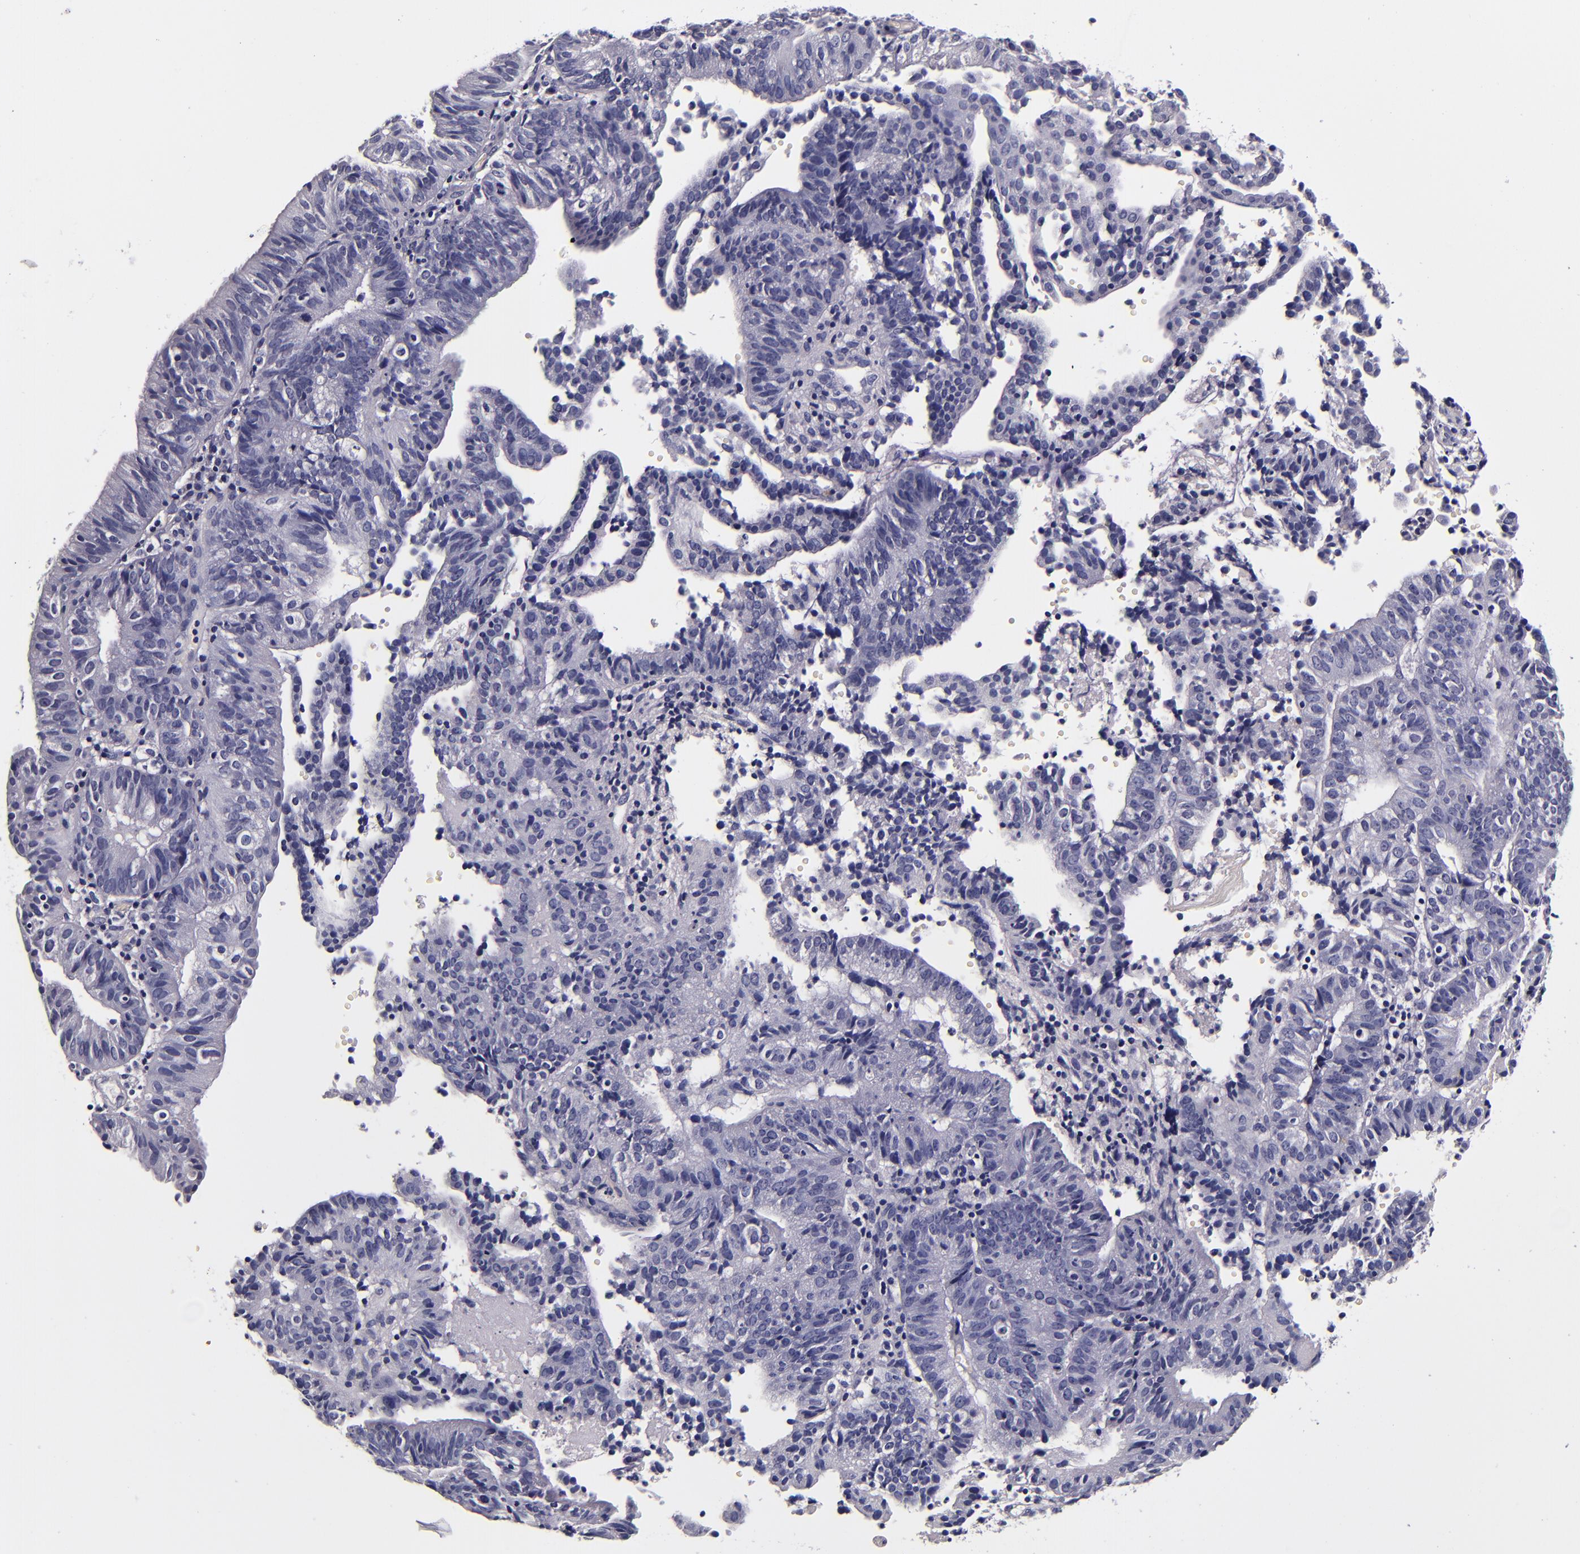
{"staining": {"intensity": "negative", "quantity": "none", "location": "none"}, "tissue": "cervical cancer", "cell_type": "Tumor cells", "image_type": "cancer", "snomed": [{"axis": "morphology", "description": "Adenocarcinoma, NOS"}, {"axis": "topography", "description": "Cervix"}], "caption": "Cervical adenocarcinoma was stained to show a protein in brown. There is no significant staining in tumor cells.", "gene": "FBN1", "patient": {"sex": "female", "age": 60}}